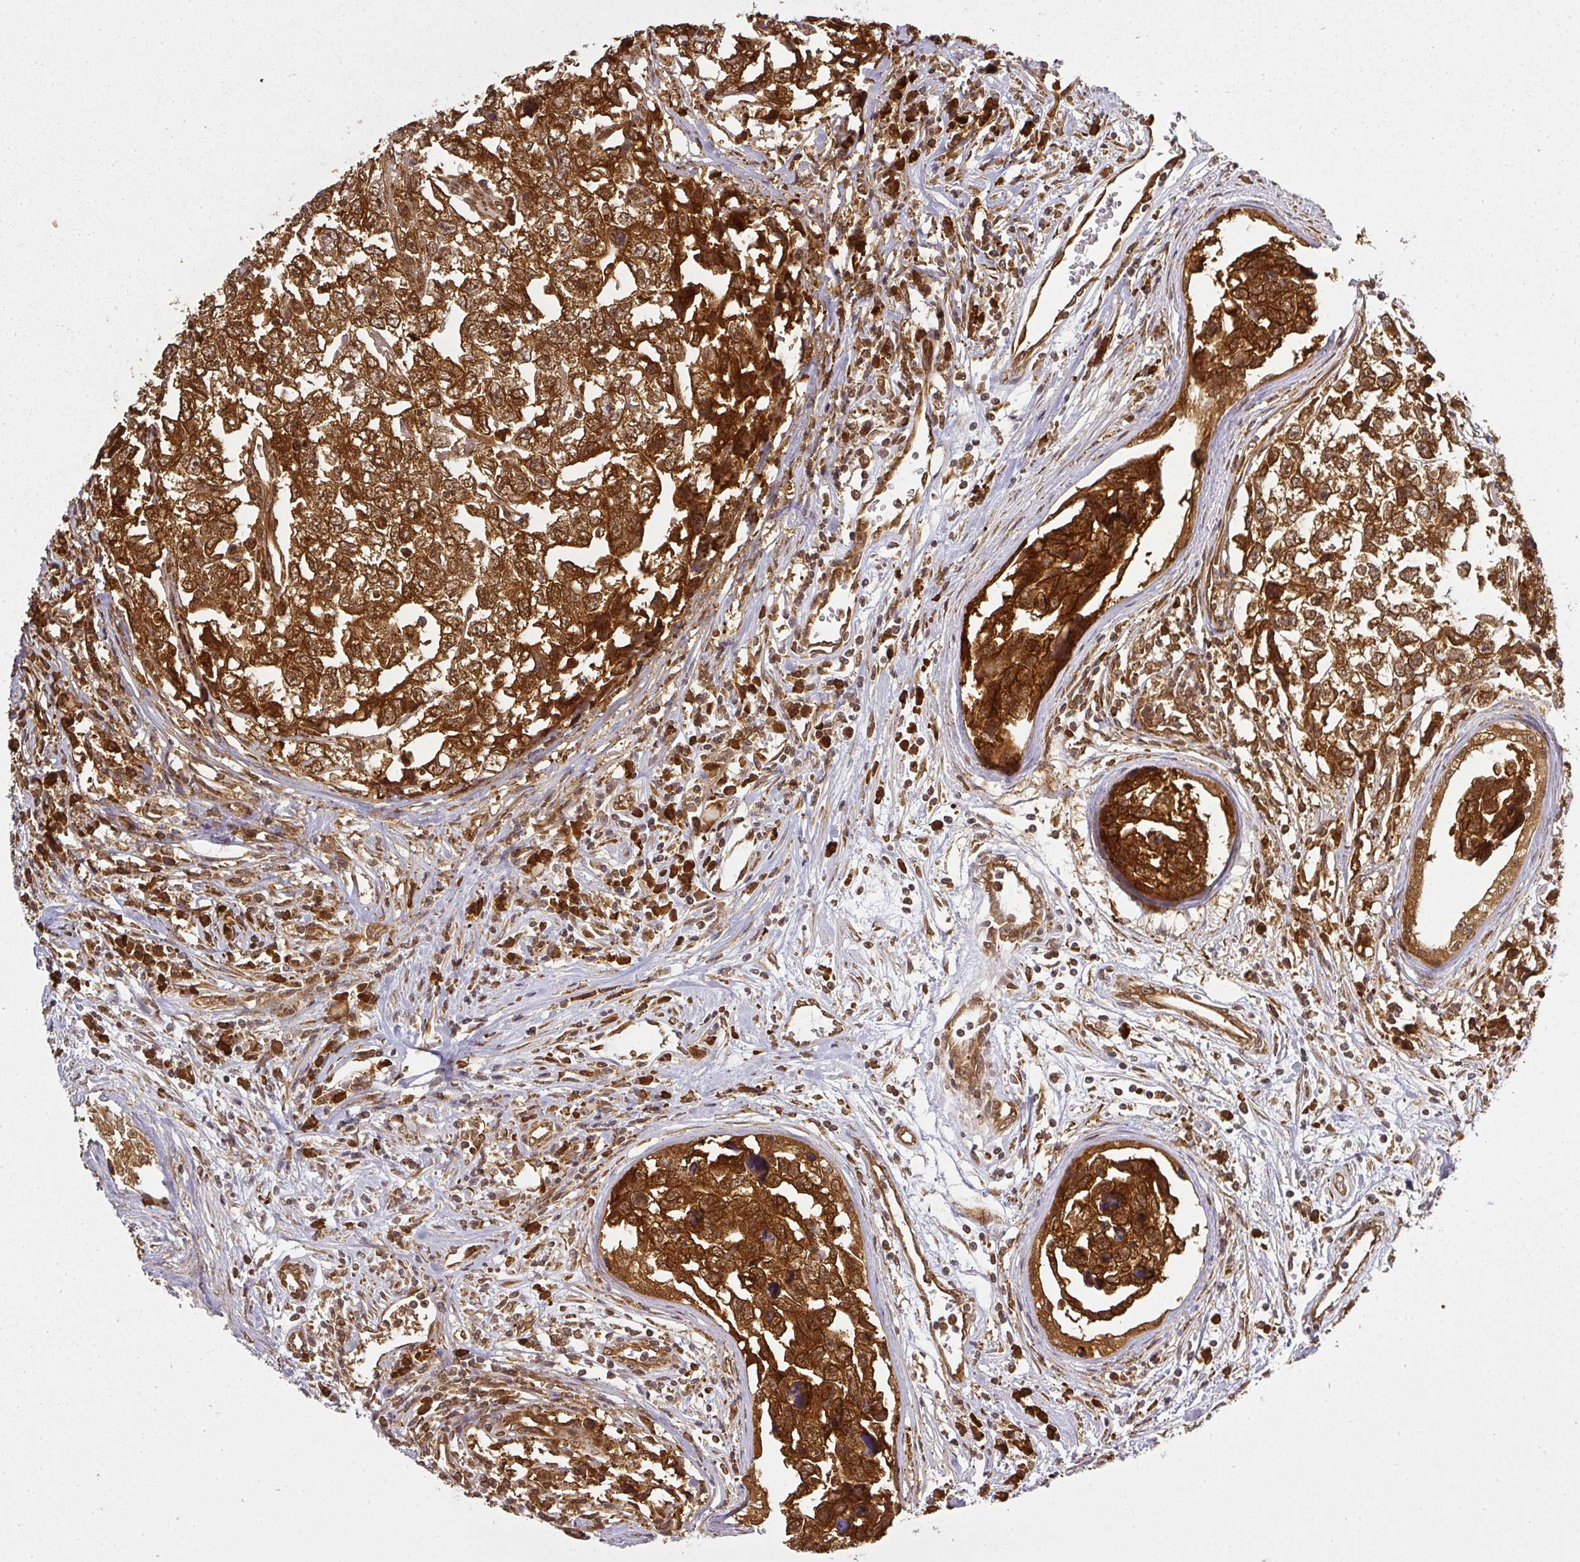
{"staining": {"intensity": "strong", "quantity": ">75%", "location": "cytoplasmic/membranous"}, "tissue": "testis cancer", "cell_type": "Tumor cells", "image_type": "cancer", "snomed": [{"axis": "morphology", "description": "Carcinoma, Embryonal, NOS"}, {"axis": "topography", "description": "Testis"}], "caption": "Strong cytoplasmic/membranous staining is seen in about >75% of tumor cells in embryonal carcinoma (testis).", "gene": "PPP6R3", "patient": {"sex": "male", "age": 22}}